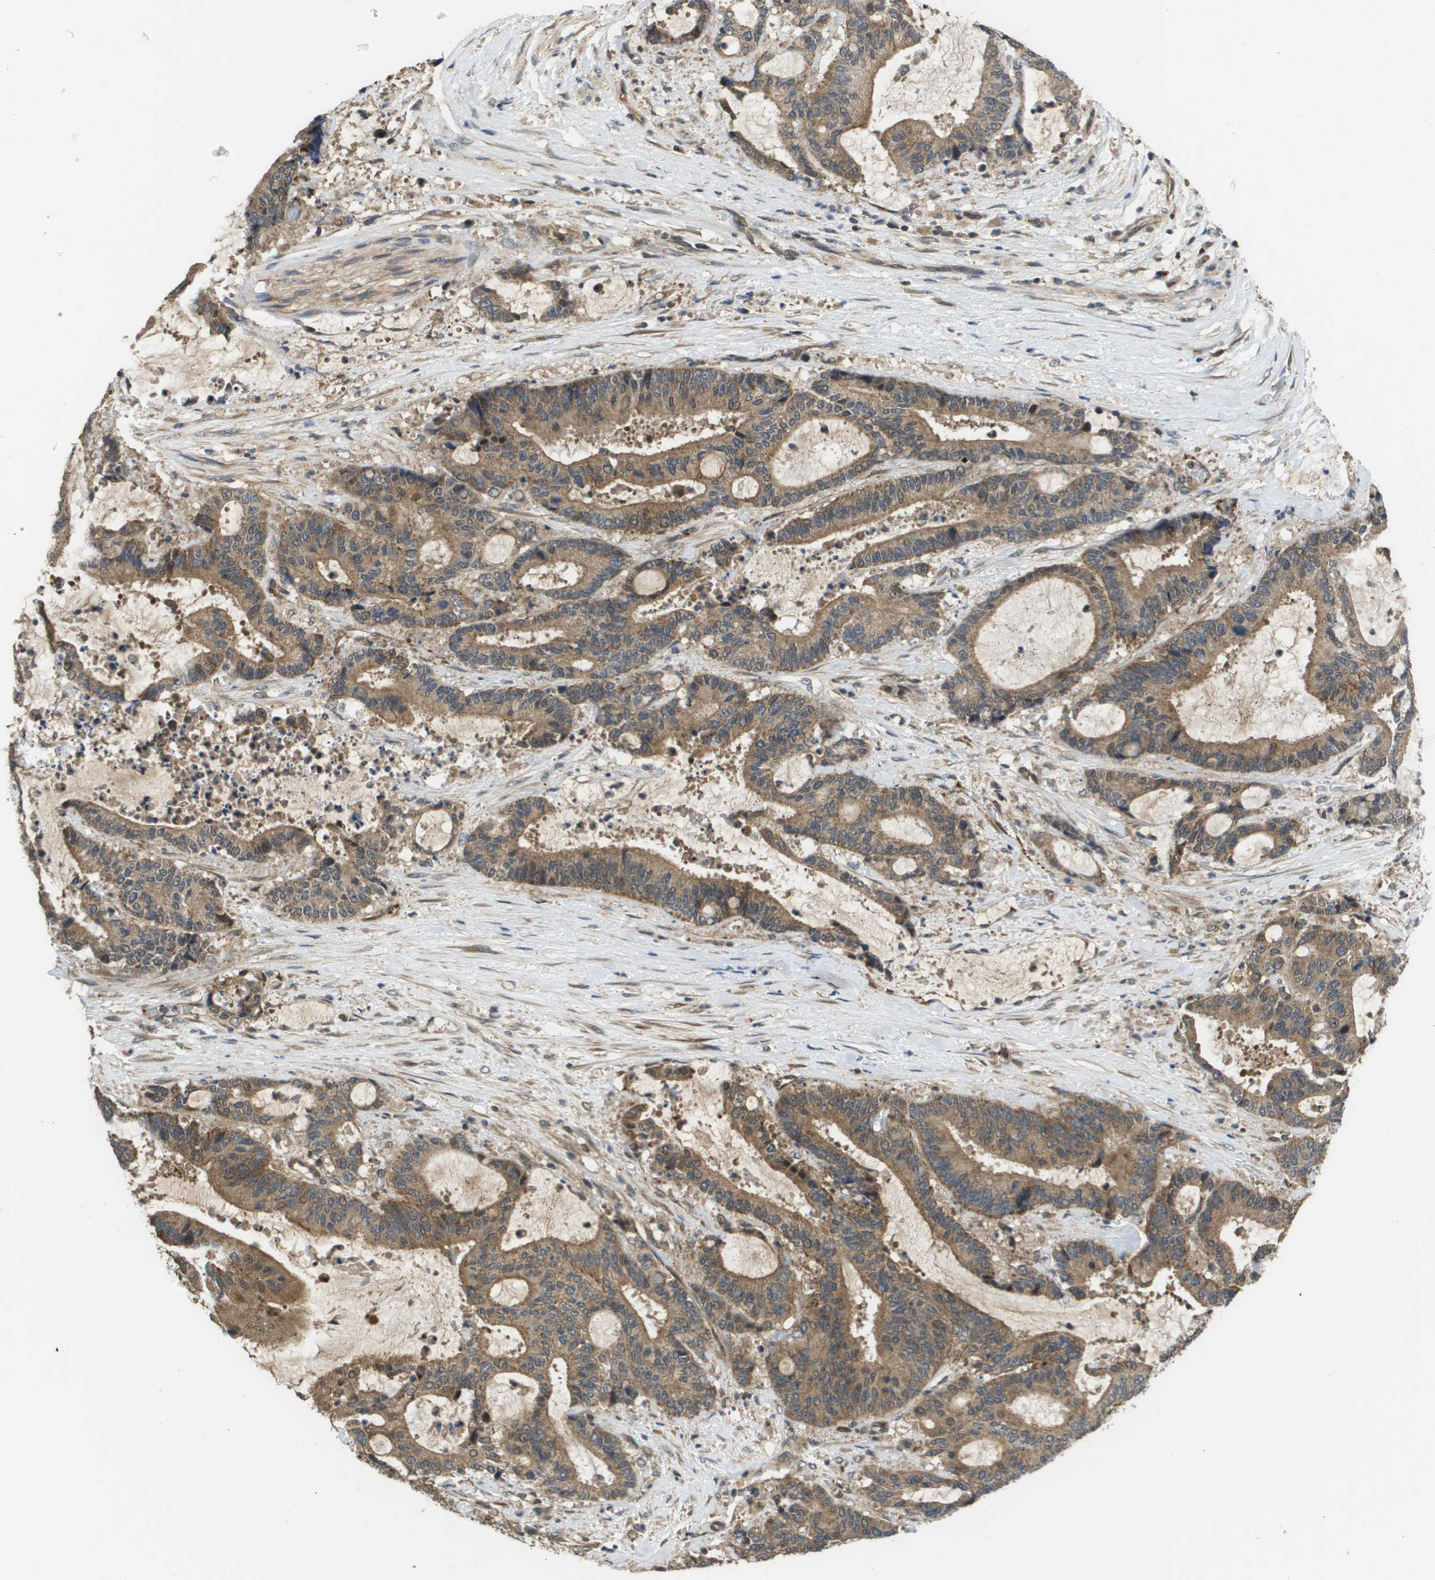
{"staining": {"intensity": "moderate", "quantity": ">75%", "location": "cytoplasmic/membranous"}, "tissue": "liver cancer", "cell_type": "Tumor cells", "image_type": "cancer", "snomed": [{"axis": "morphology", "description": "Normal tissue, NOS"}, {"axis": "morphology", "description": "Cholangiocarcinoma"}, {"axis": "topography", "description": "Liver"}, {"axis": "topography", "description": "Peripheral nerve tissue"}], "caption": "The immunohistochemical stain highlights moderate cytoplasmic/membranous staining in tumor cells of liver cholangiocarcinoma tissue.", "gene": "RBM38", "patient": {"sex": "female", "age": 73}}